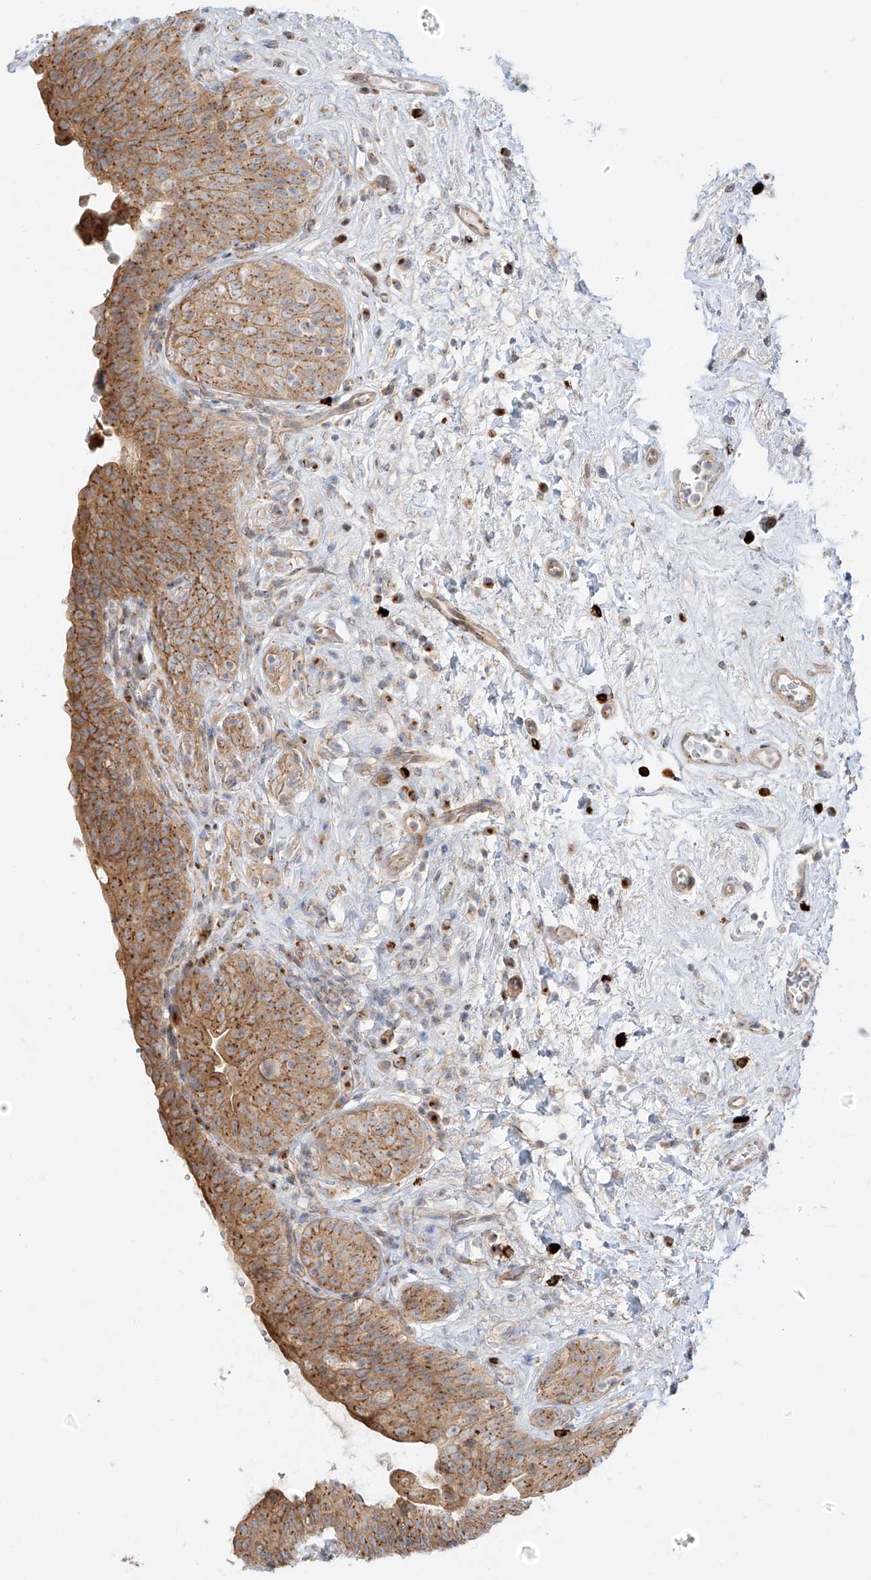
{"staining": {"intensity": "moderate", "quantity": ">75%", "location": "cytoplasmic/membranous"}, "tissue": "urinary bladder", "cell_type": "Urothelial cells", "image_type": "normal", "snomed": [{"axis": "morphology", "description": "Normal tissue, NOS"}, {"axis": "topography", "description": "Urinary bladder"}], "caption": "Urinary bladder stained with DAB IHC displays medium levels of moderate cytoplasmic/membranous positivity in about >75% of urothelial cells. (Brightfield microscopy of DAB IHC at high magnification).", "gene": "ZNF287", "patient": {"sex": "male", "age": 83}}